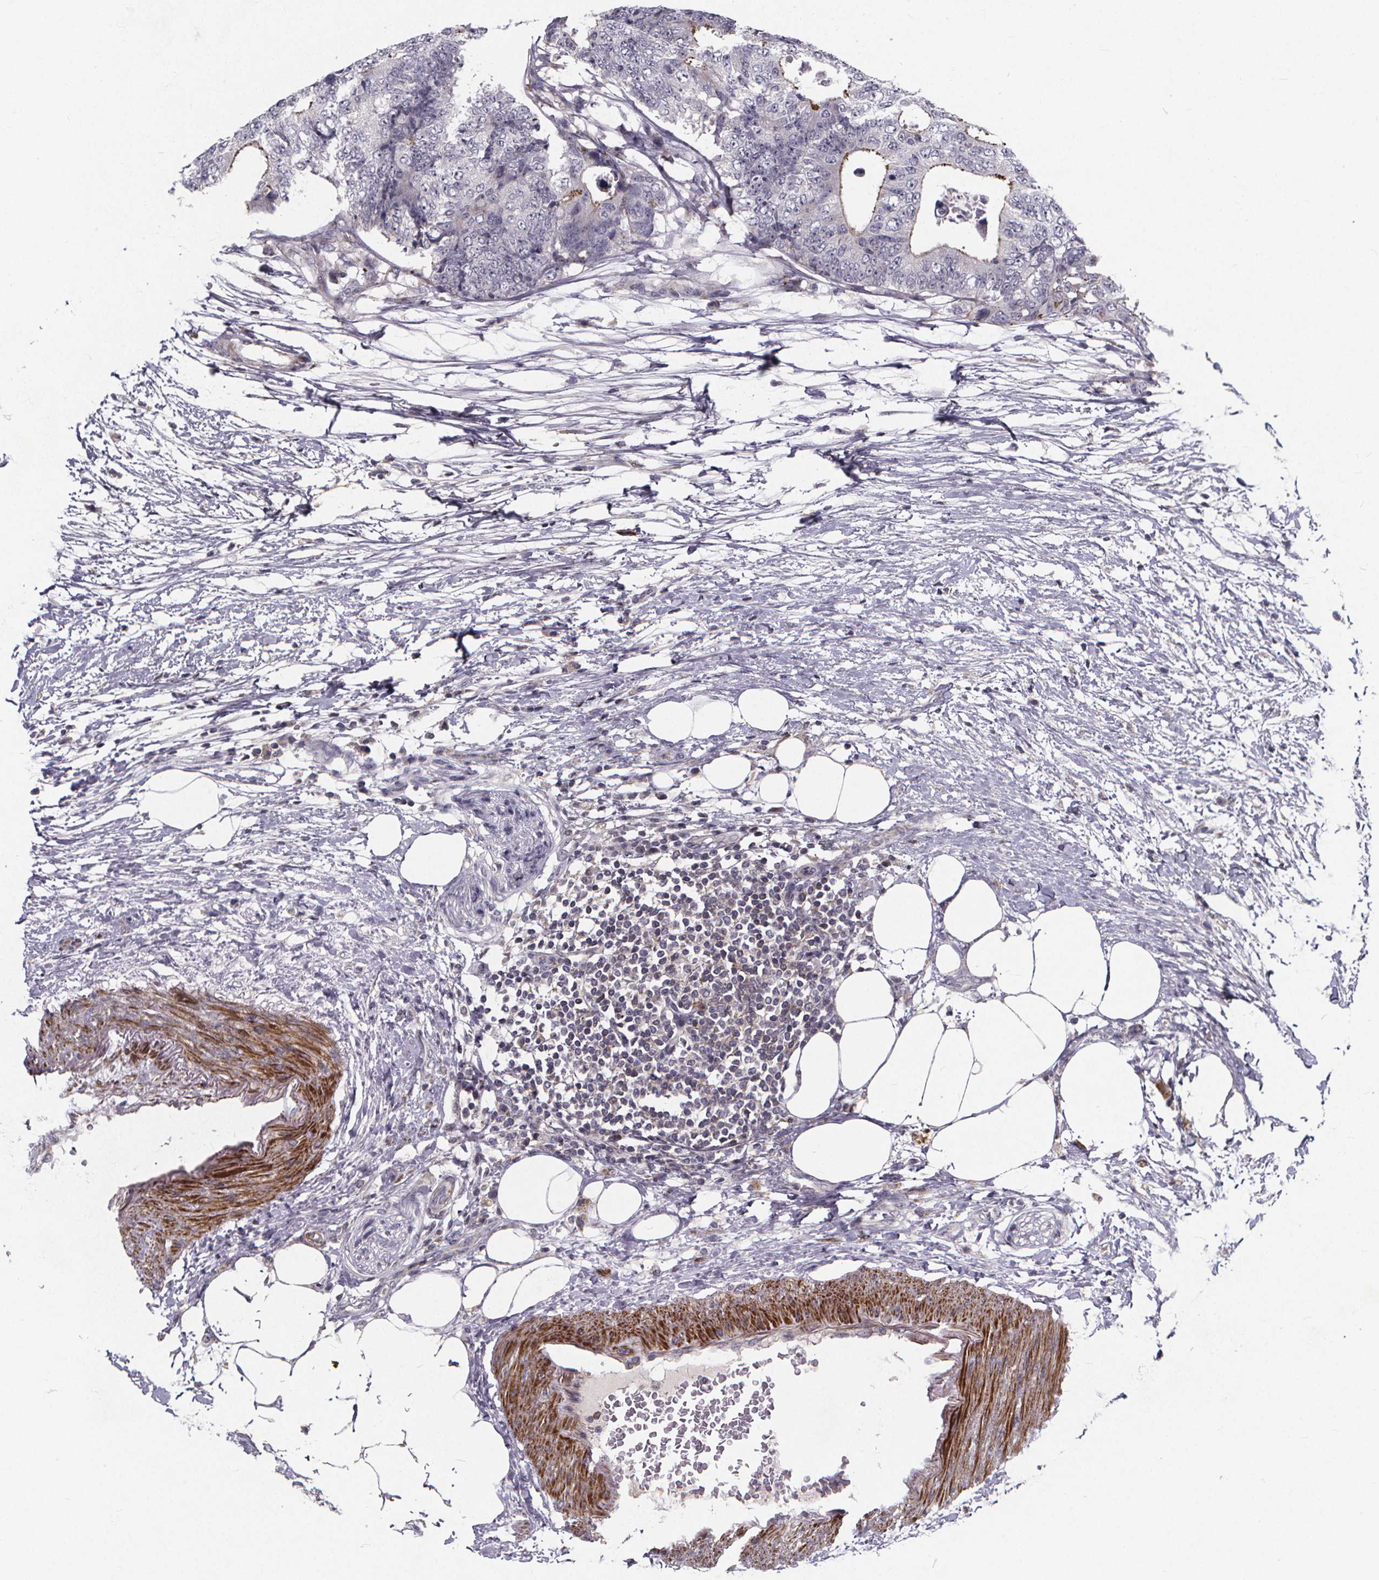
{"staining": {"intensity": "negative", "quantity": "none", "location": "none"}, "tissue": "colorectal cancer", "cell_type": "Tumor cells", "image_type": "cancer", "snomed": [{"axis": "morphology", "description": "Adenocarcinoma, NOS"}, {"axis": "topography", "description": "Colon"}], "caption": "Micrograph shows no protein expression in tumor cells of colorectal cancer tissue.", "gene": "FBXW2", "patient": {"sex": "female", "age": 48}}